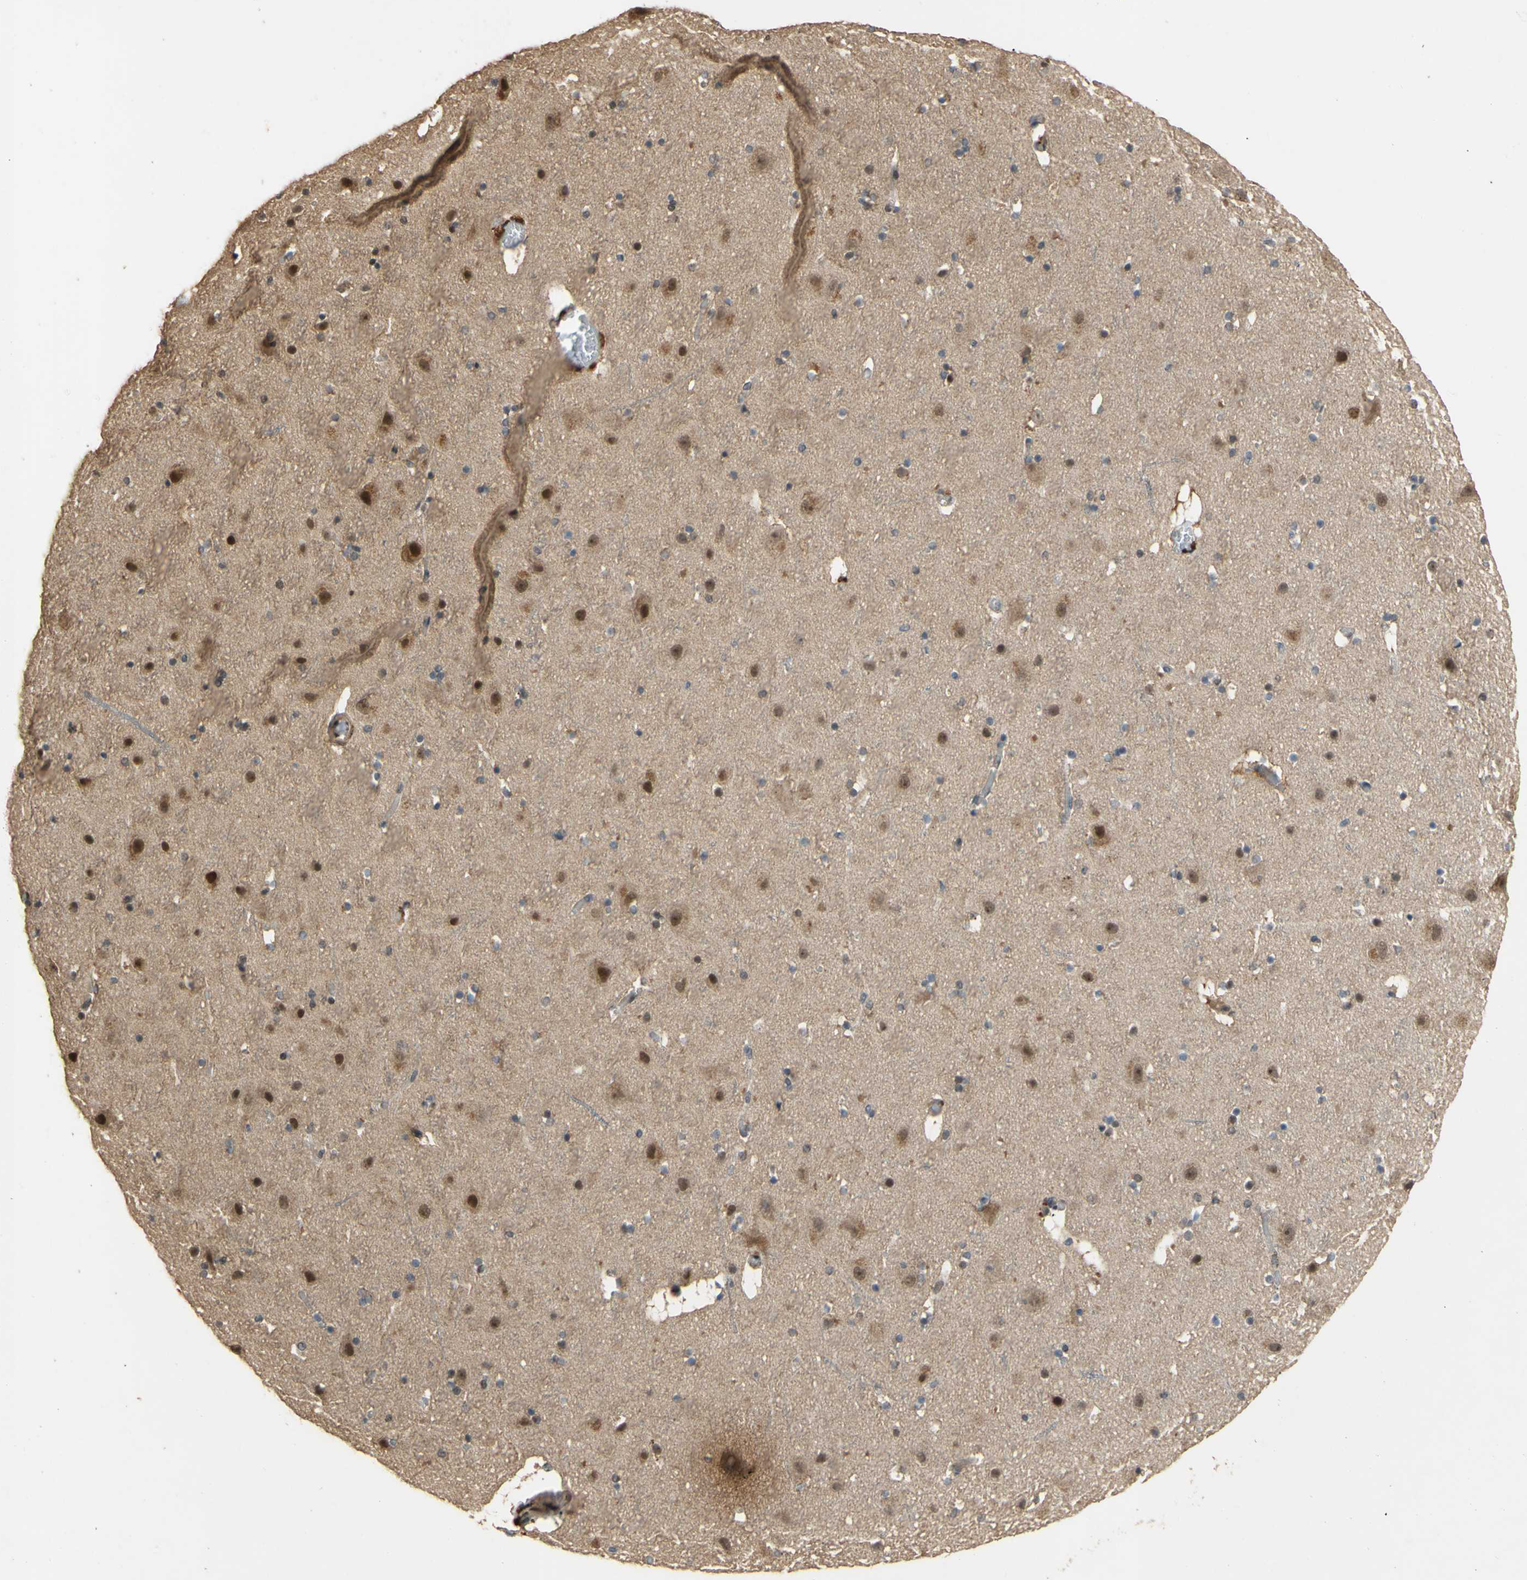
{"staining": {"intensity": "moderate", "quantity": ">75%", "location": "cytoplasmic/membranous"}, "tissue": "cerebral cortex", "cell_type": "Endothelial cells", "image_type": "normal", "snomed": [{"axis": "morphology", "description": "Normal tissue, NOS"}, {"axis": "topography", "description": "Cerebral cortex"}], "caption": "Immunohistochemistry photomicrograph of benign human cerebral cortex stained for a protein (brown), which displays medium levels of moderate cytoplasmic/membranous expression in approximately >75% of endothelial cells.", "gene": "GTF2E2", "patient": {"sex": "male", "age": 45}}